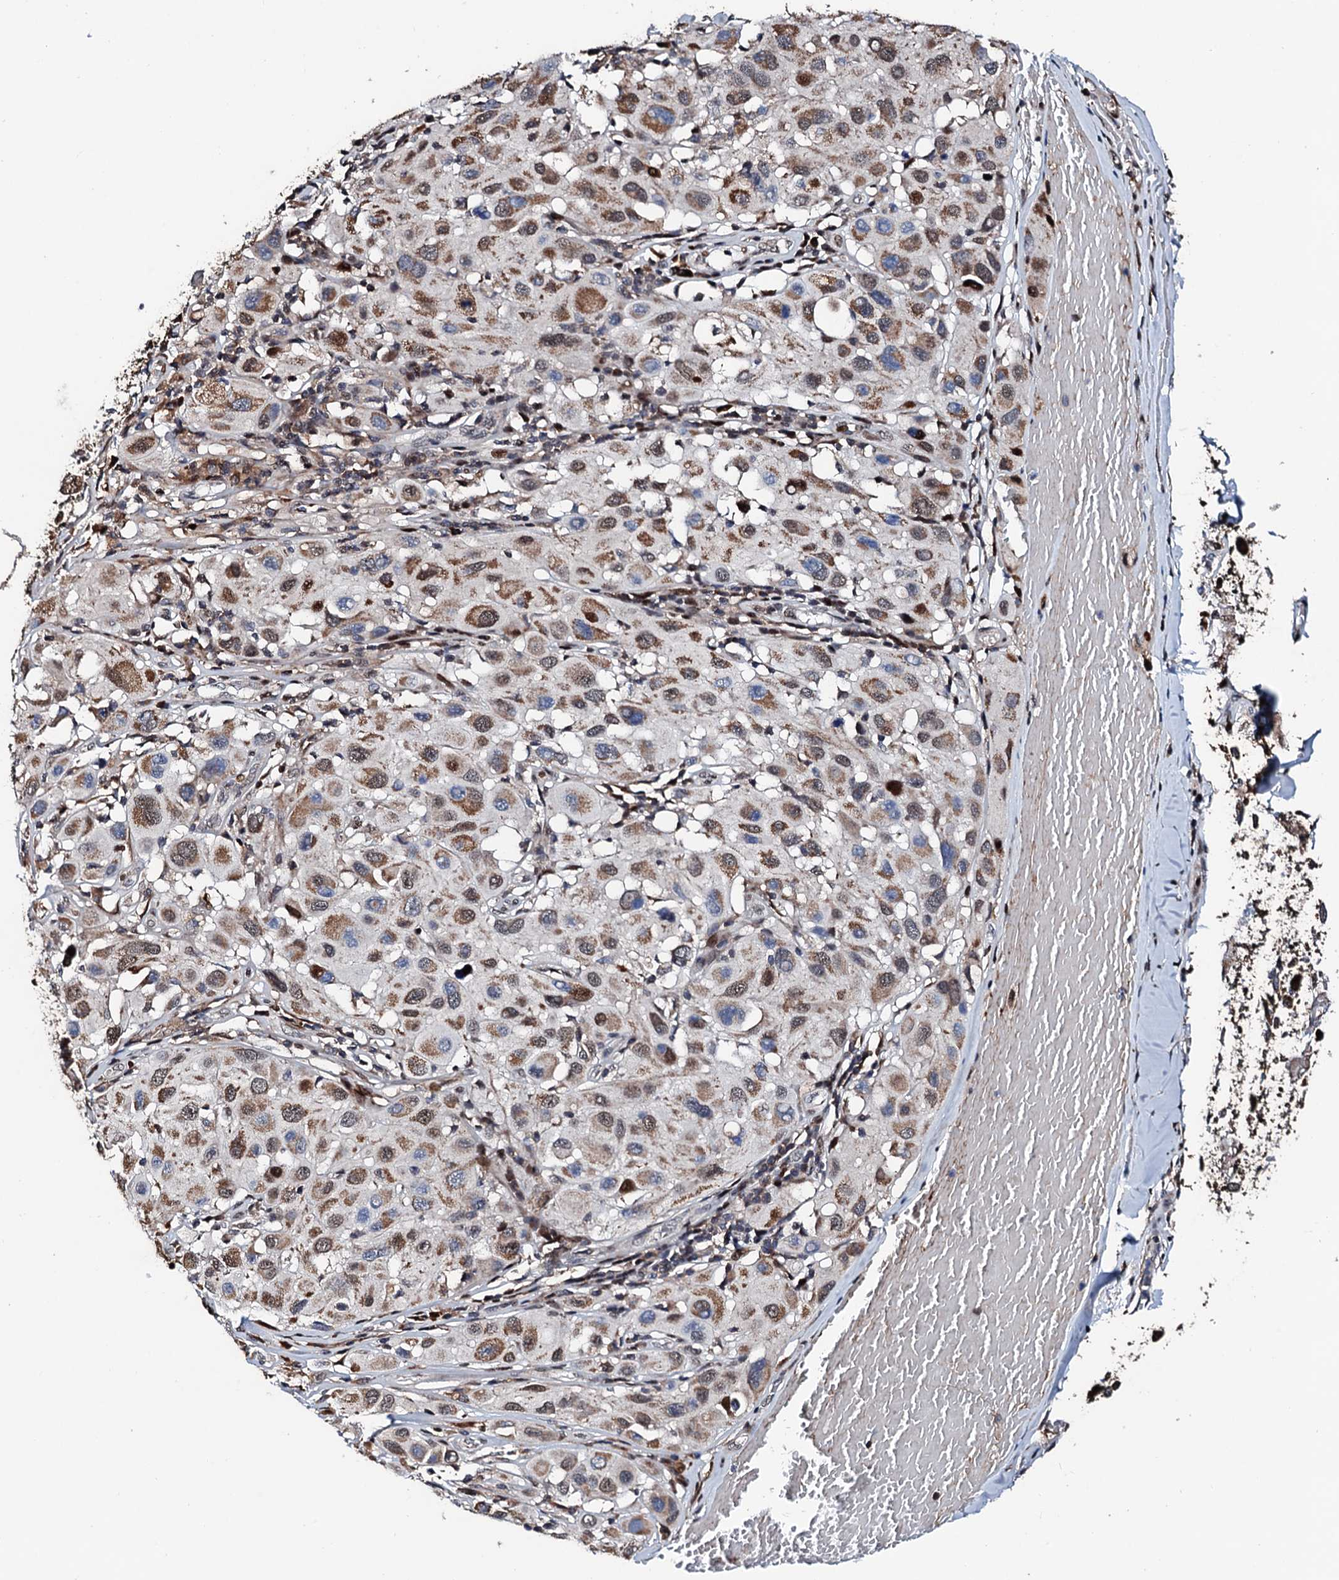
{"staining": {"intensity": "moderate", "quantity": ">75%", "location": "cytoplasmic/membranous,nuclear"}, "tissue": "melanoma", "cell_type": "Tumor cells", "image_type": "cancer", "snomed": [{"axis": "morphology", "description": "Malignant melanoma, Metastatic site"}, {"axis": "topography", "description": "Skin"}], "caption": "This is a photomicrograph of immunohistochemistry staining of malignant melanoma (metastatic site), which shows moderate staining in the cytoplasmic/membranous and nuclear of tumor cells.", "gene": "KIF18A", "patient": {"sex": "male", "age": 41}}